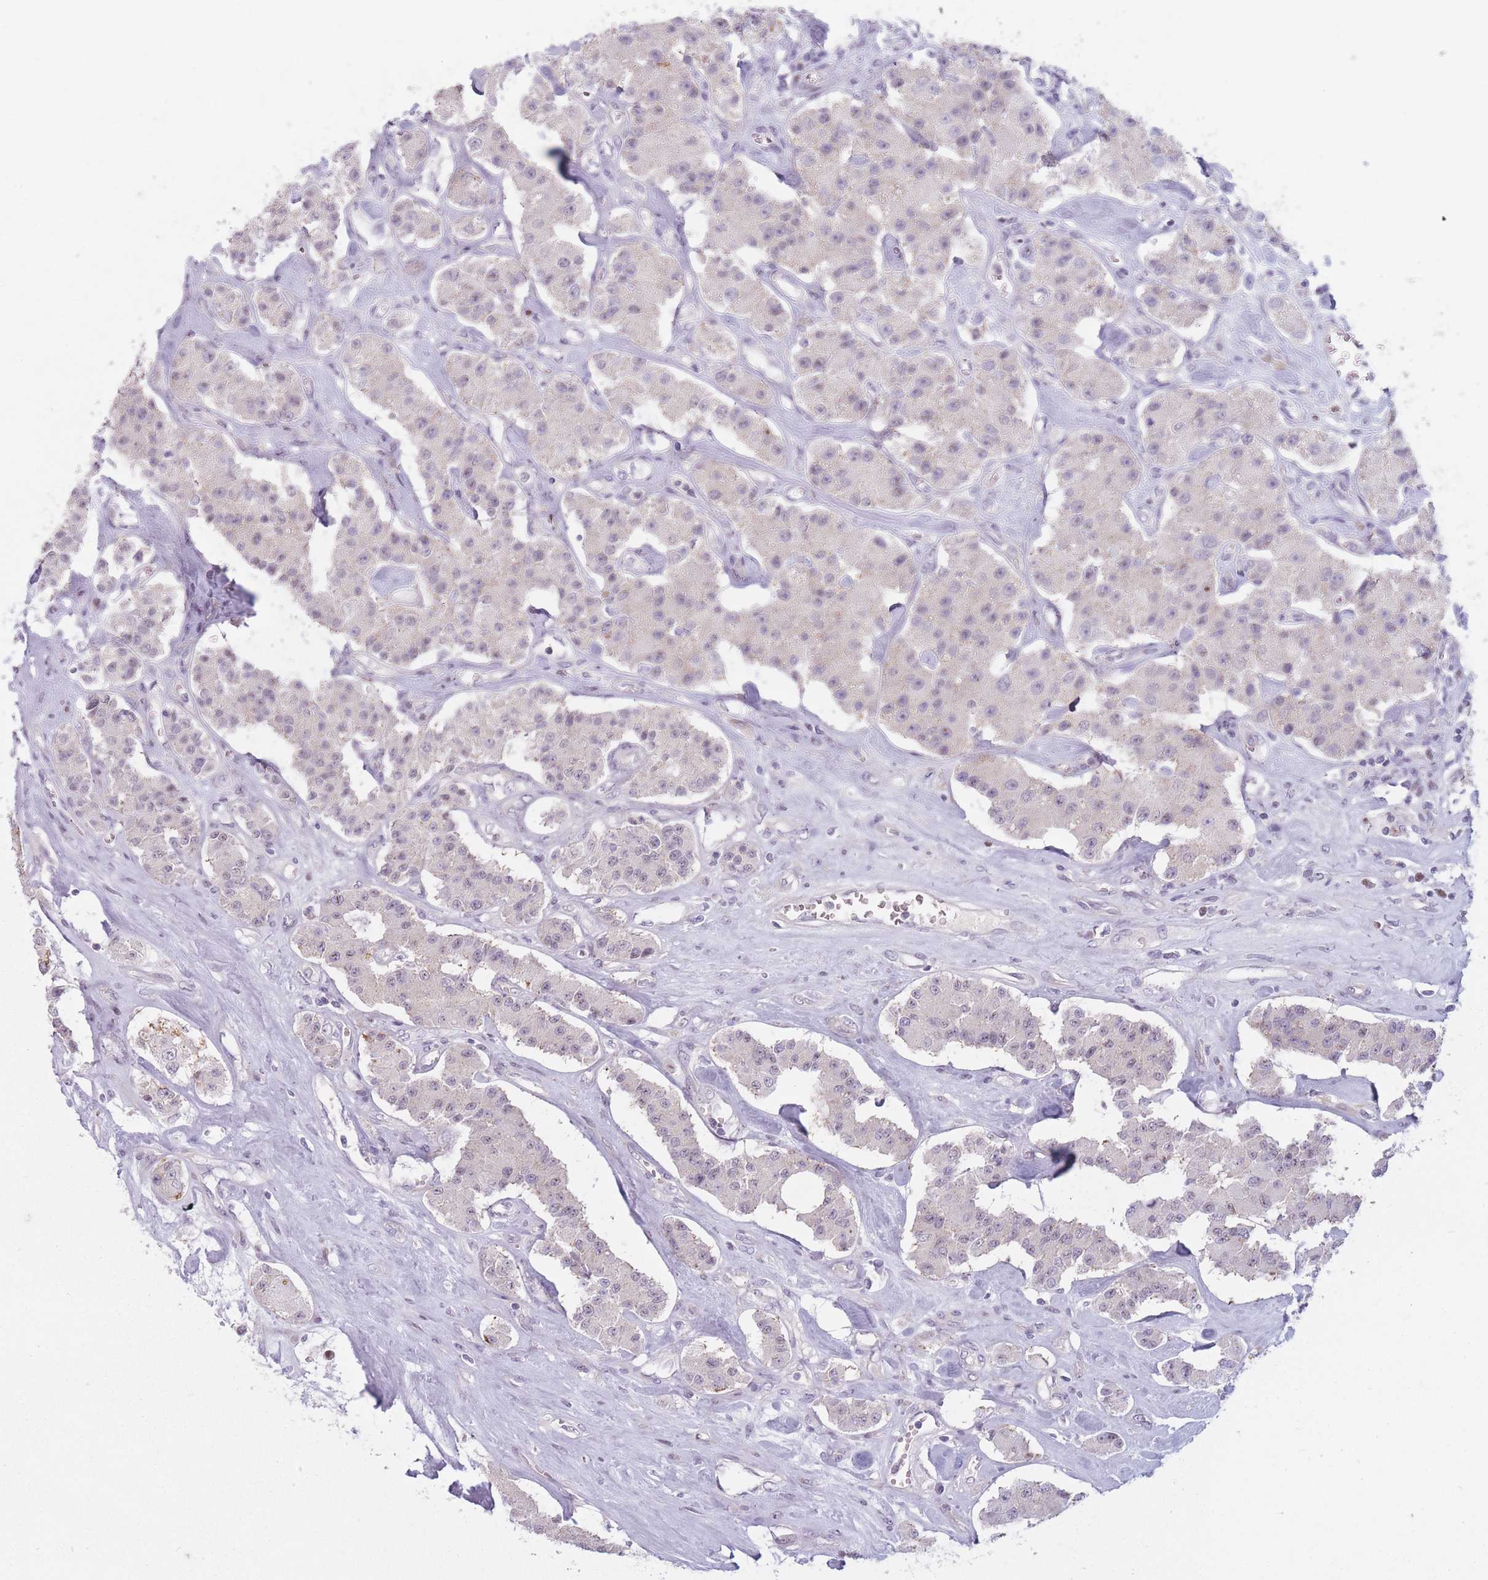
{"staining": {"intensity": "weak", "quantity": "25%-75%", "location": "nuclear"}, "tissue": "carcinoid", "cell_type": "Tumor cells", "image_type": "cancer", "snomed": [{"axis": "morphology", "description": "Carcinoid, malignant, NOS"}, {"axis": "topography", "description": "Pancreas"}], "caption": "DAB immunohistochemical staining of malignant carcinoid displays weak nuclear protein staining in about 25%-75% of tumor cells. The staining was performed using DAB, with brown indicating positive protein expression. Nuclei are stained blue with hematoxylin.", "gene": "ZNF439", "patient": {"sex": "male", "age": 41}}